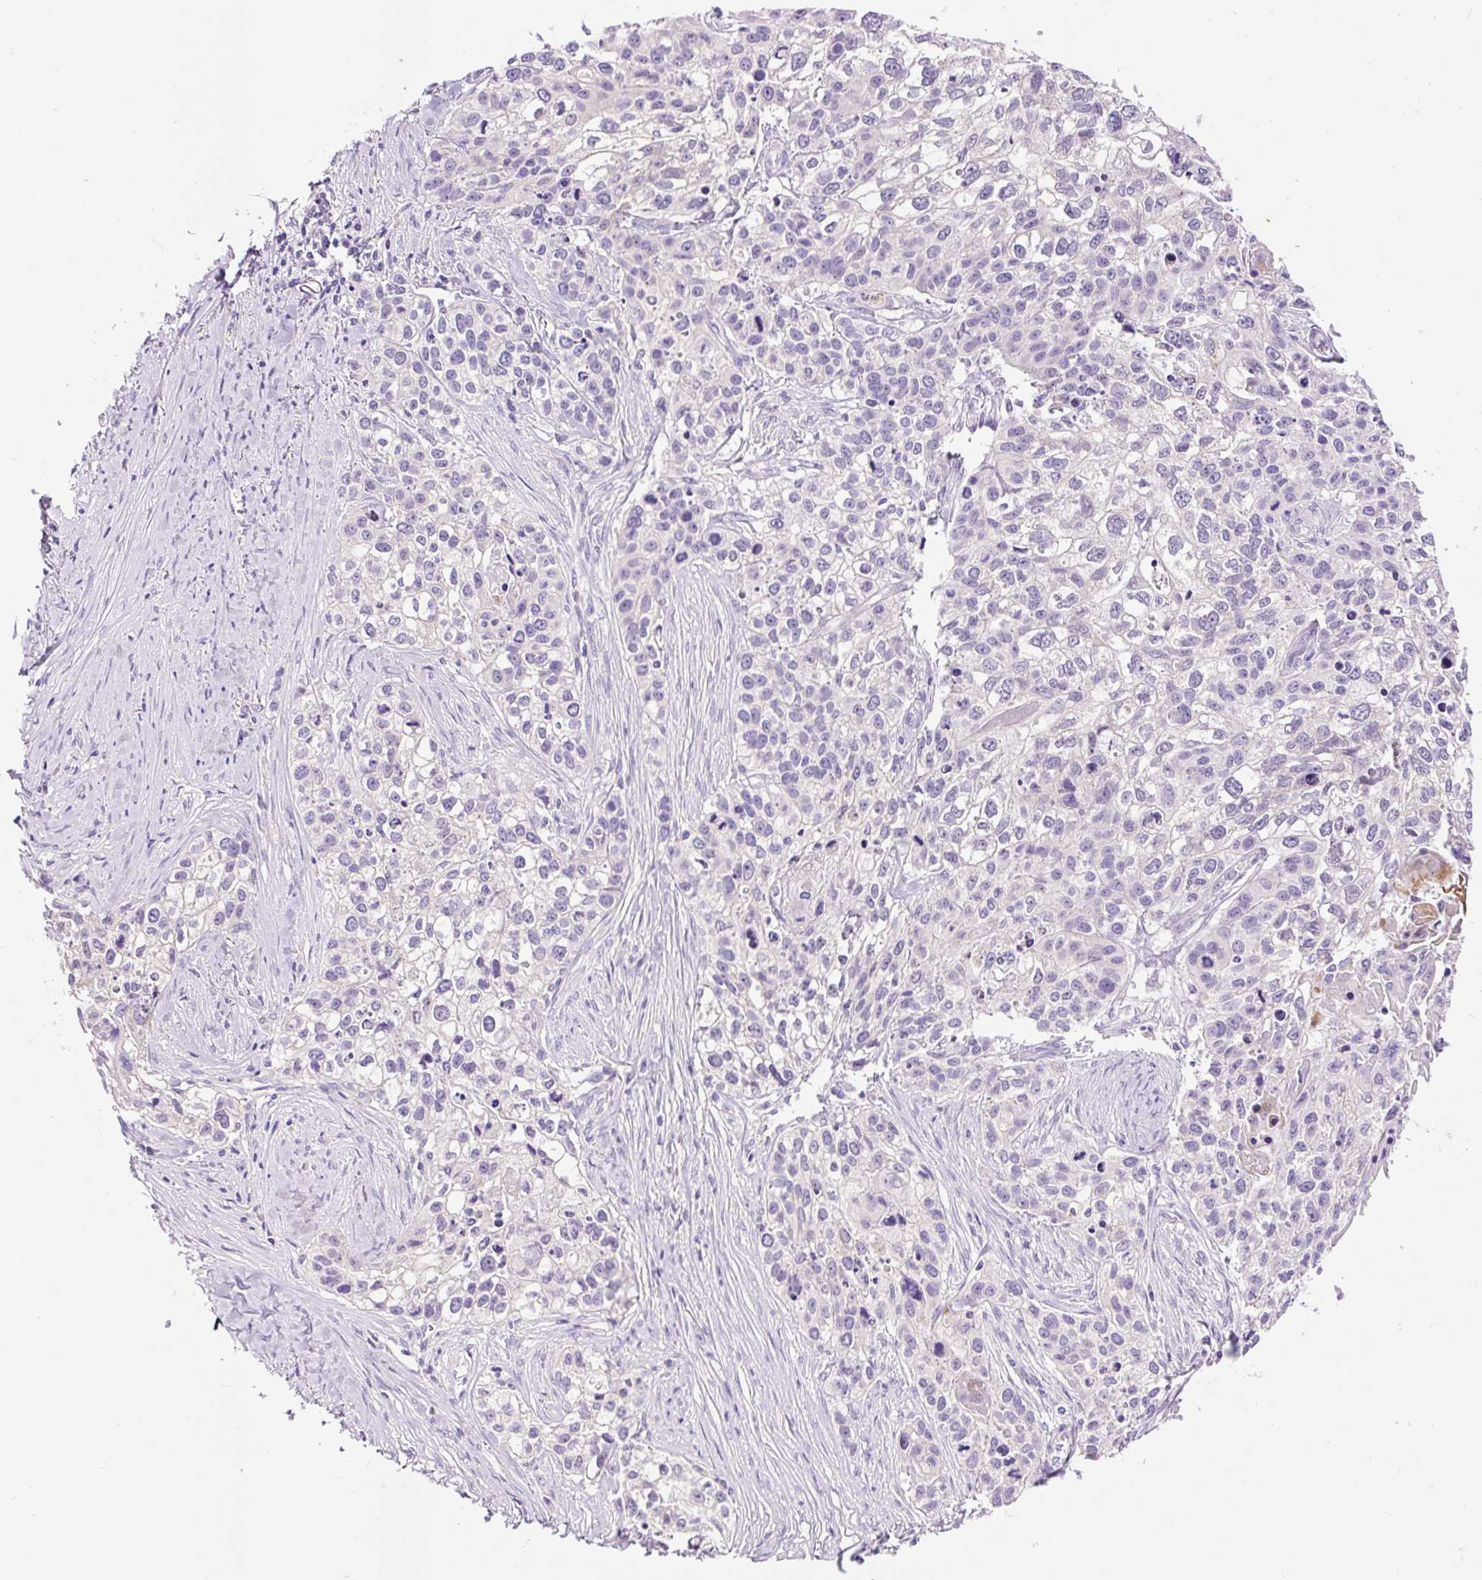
{"staining": {"intensity": "negative", "quantity": "none", "location": "none"}, "tissue": "lung cancer", "cell_type": "Tumor cells", "image_type": "cancer", "snomed": [{"axis": "morphology", "description": "Squamous cell carcinoma, NOS"}, {"axis": "topography", "description": "Lung"}], "caption": "Immunohistochemistry of human lung cancer exhibits no staining in tumor cells.", "gene": "LHFPL5", "patient": {"sex": "male", "age": 74}}